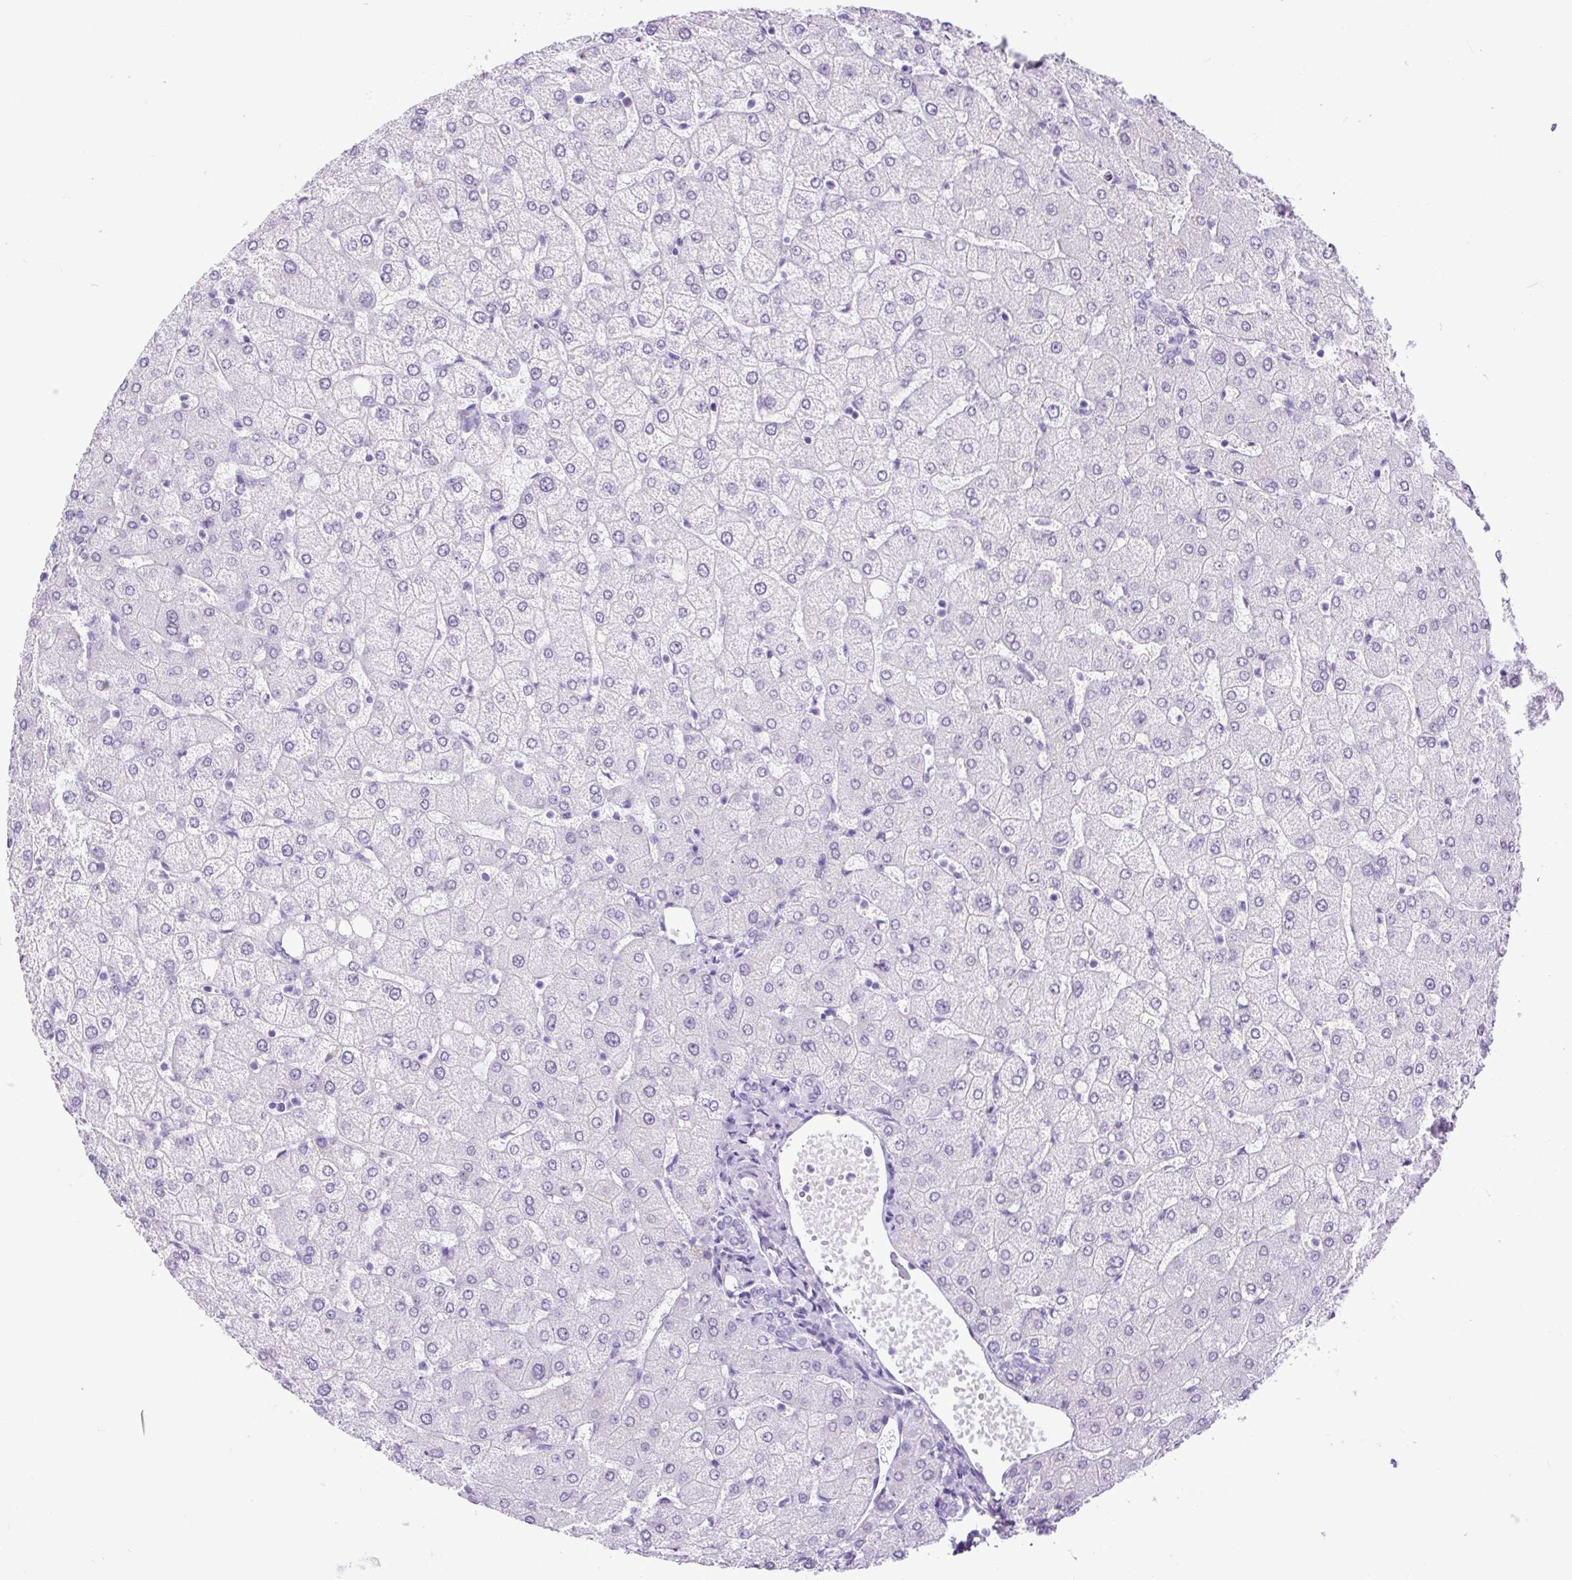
{"staining": {"intensity": "negative", "quantity": "none", "location": "none"}, "tissue": "liver", "cell_type": "Cholangiocytes", "image_type": "normal", "snomed": [{"axis": "morphology", "description": "Normal tissue, NOS"}, {"axis": "topography", "description": "Liver"}], "caption": "Immunohistochemical staining of benign human liver reveals no significant positivity in cholangiocytes. Nuclei are stained in blue.", "gene": "RACGAP1", "patient": {"sex": "female", "age": 54}}